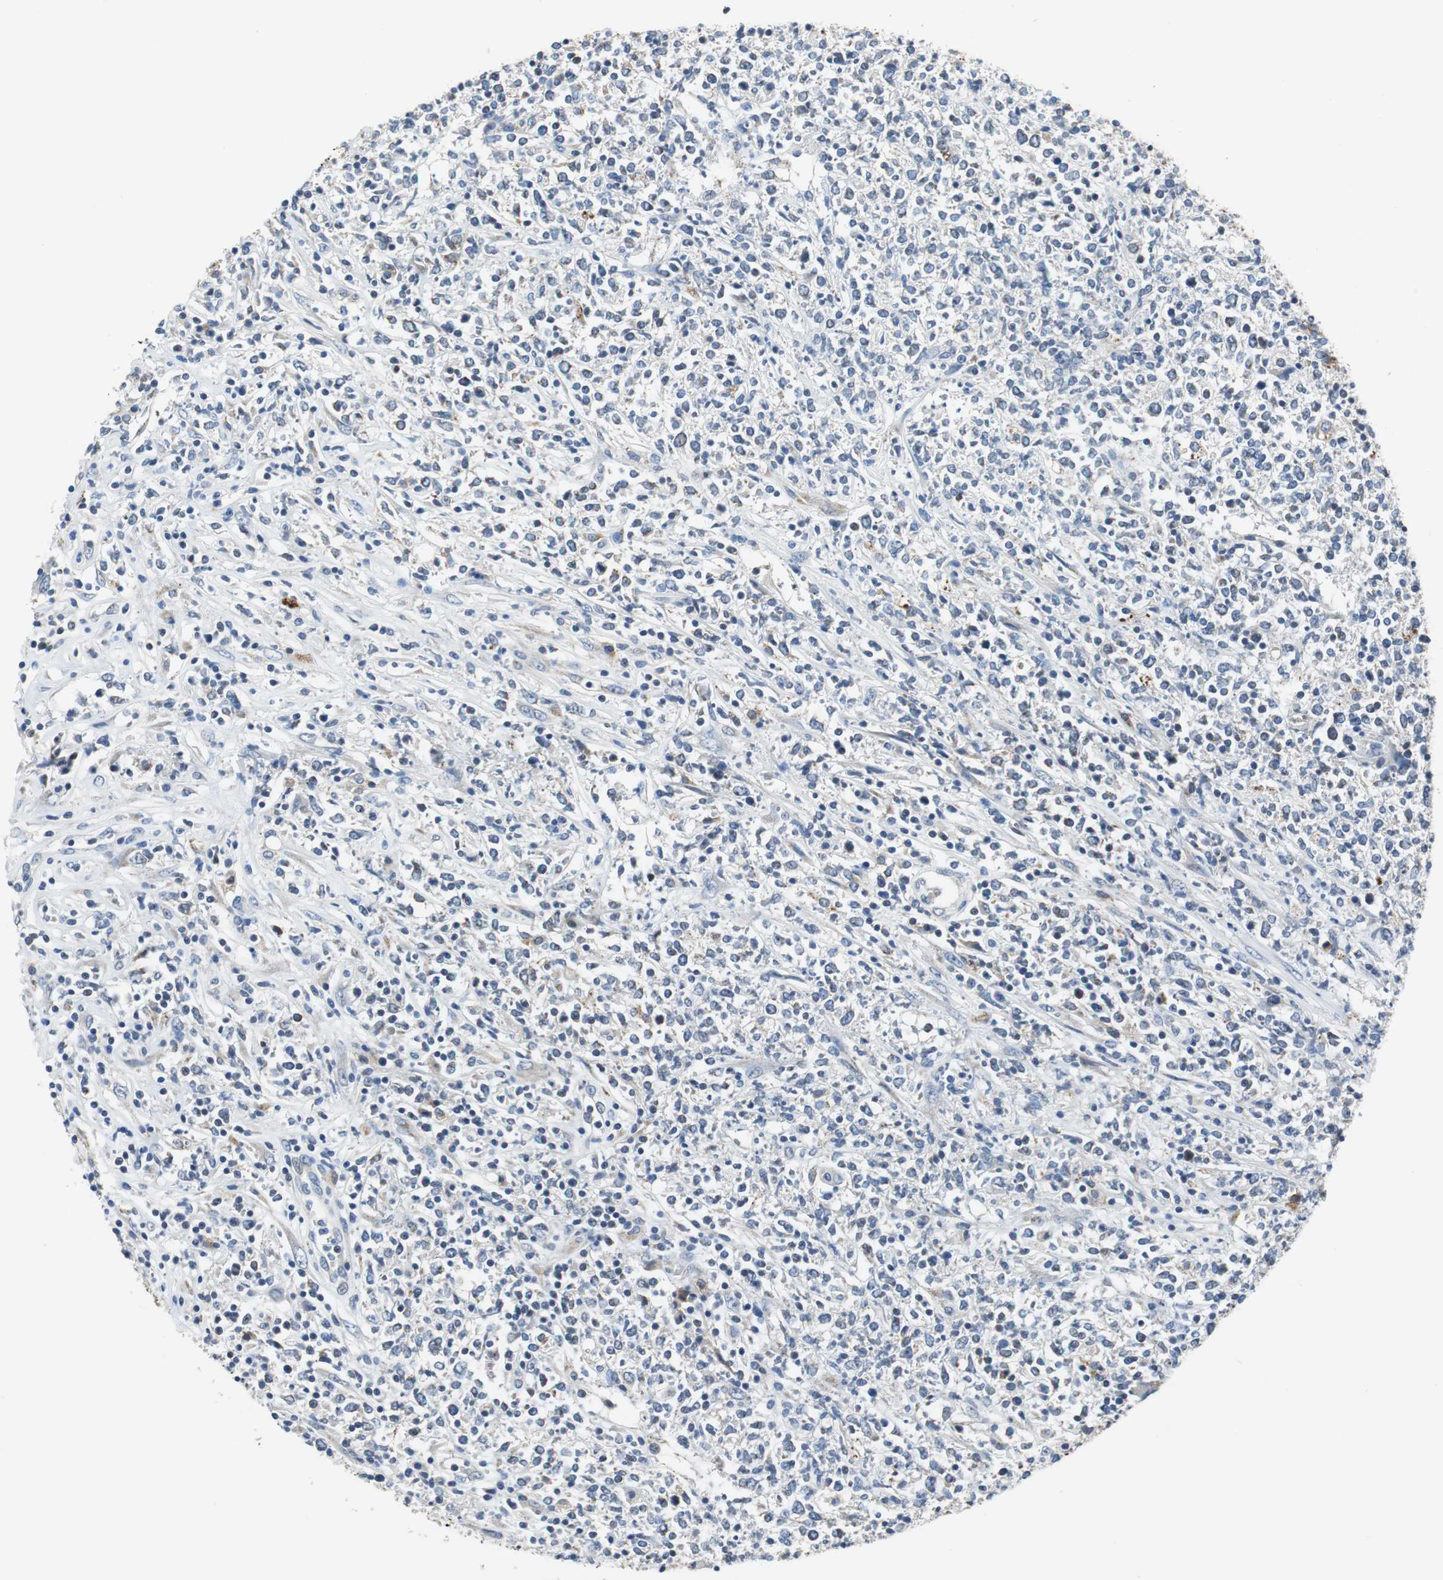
{"staining": {"intensity": "negative", "quantity": "none", "location": "none"}, "tissue": "lymphoma", "cell_type": "Tumor cells", "image_type": "cancer", "snomed": [{"axis": "morphology", "description": "Malignant lymphoma, non-Hodgkin's type, High grade"}, {"axis": "topography", "description": "Lymph node"}], "caption": "Immunohistochemical staining of human high-grade malignant lymphoma, non-Hodgkin's type displays no significant positivity in tumor cells. (DAB IHC with hematoxylin counter stain).", "gene": "NLGN1", "patient": {"sex": "female", "age": 84}}